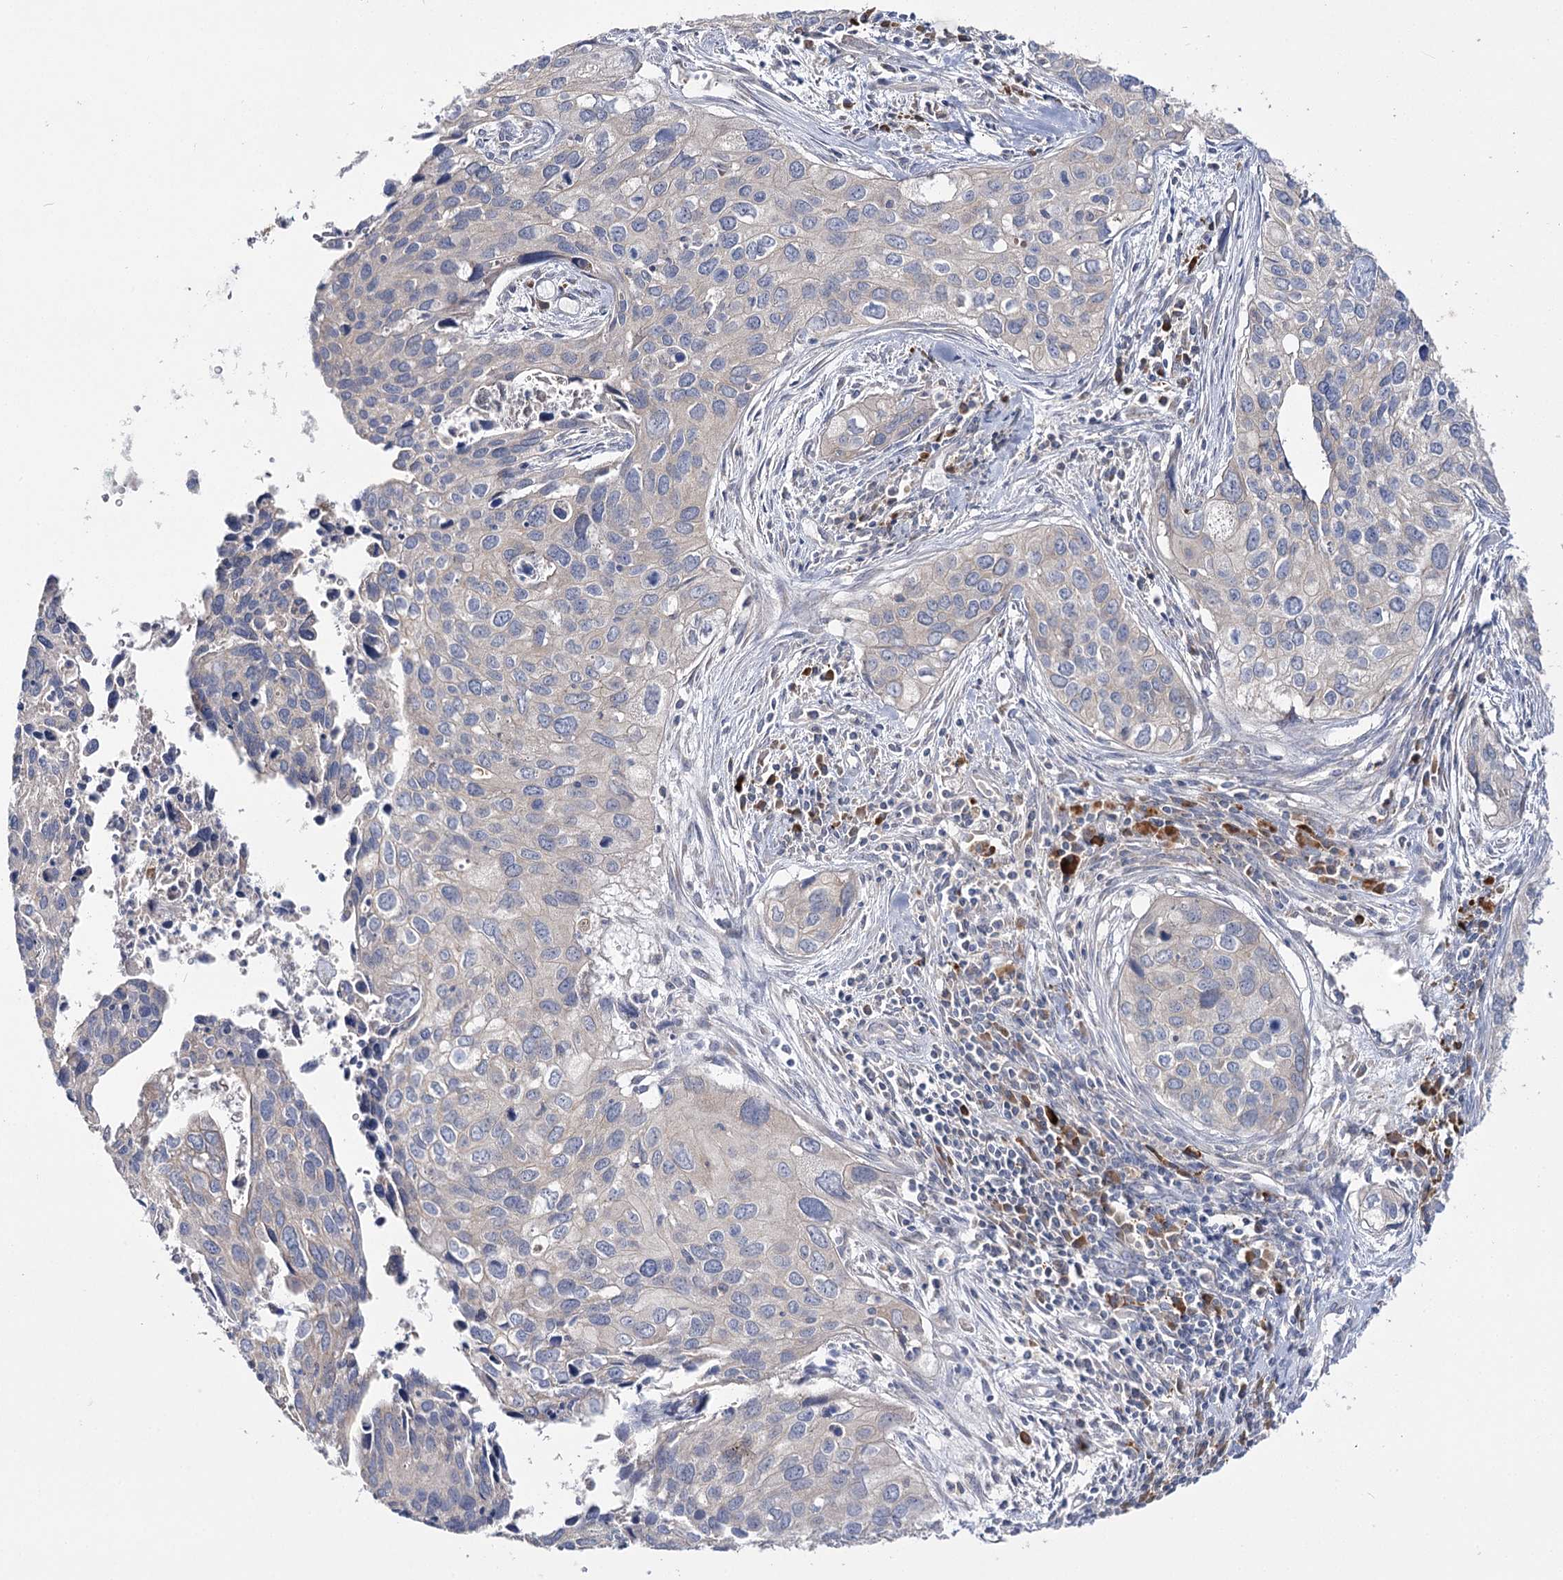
{"staining": {"intensity": "negative", "quantity": "none", "location": "none"}, "tissue": "cervical cancer", "cell_type": "Tumor cells", "image_type": "cancer", "snomed": [{"axis": "morphology", "description": "Squamous cell carcinoma, NOS"}, {"axis": "topography", "description": "Cervix"}], "caption": "Immunohistochemistry micrograph of human cervical squamous cell carcinoma stained for a protein (brown), which exhibits no positivity in tumor cells.", "gene": "IL1RAP", "patient": {"sex": "female", "age": 55}}